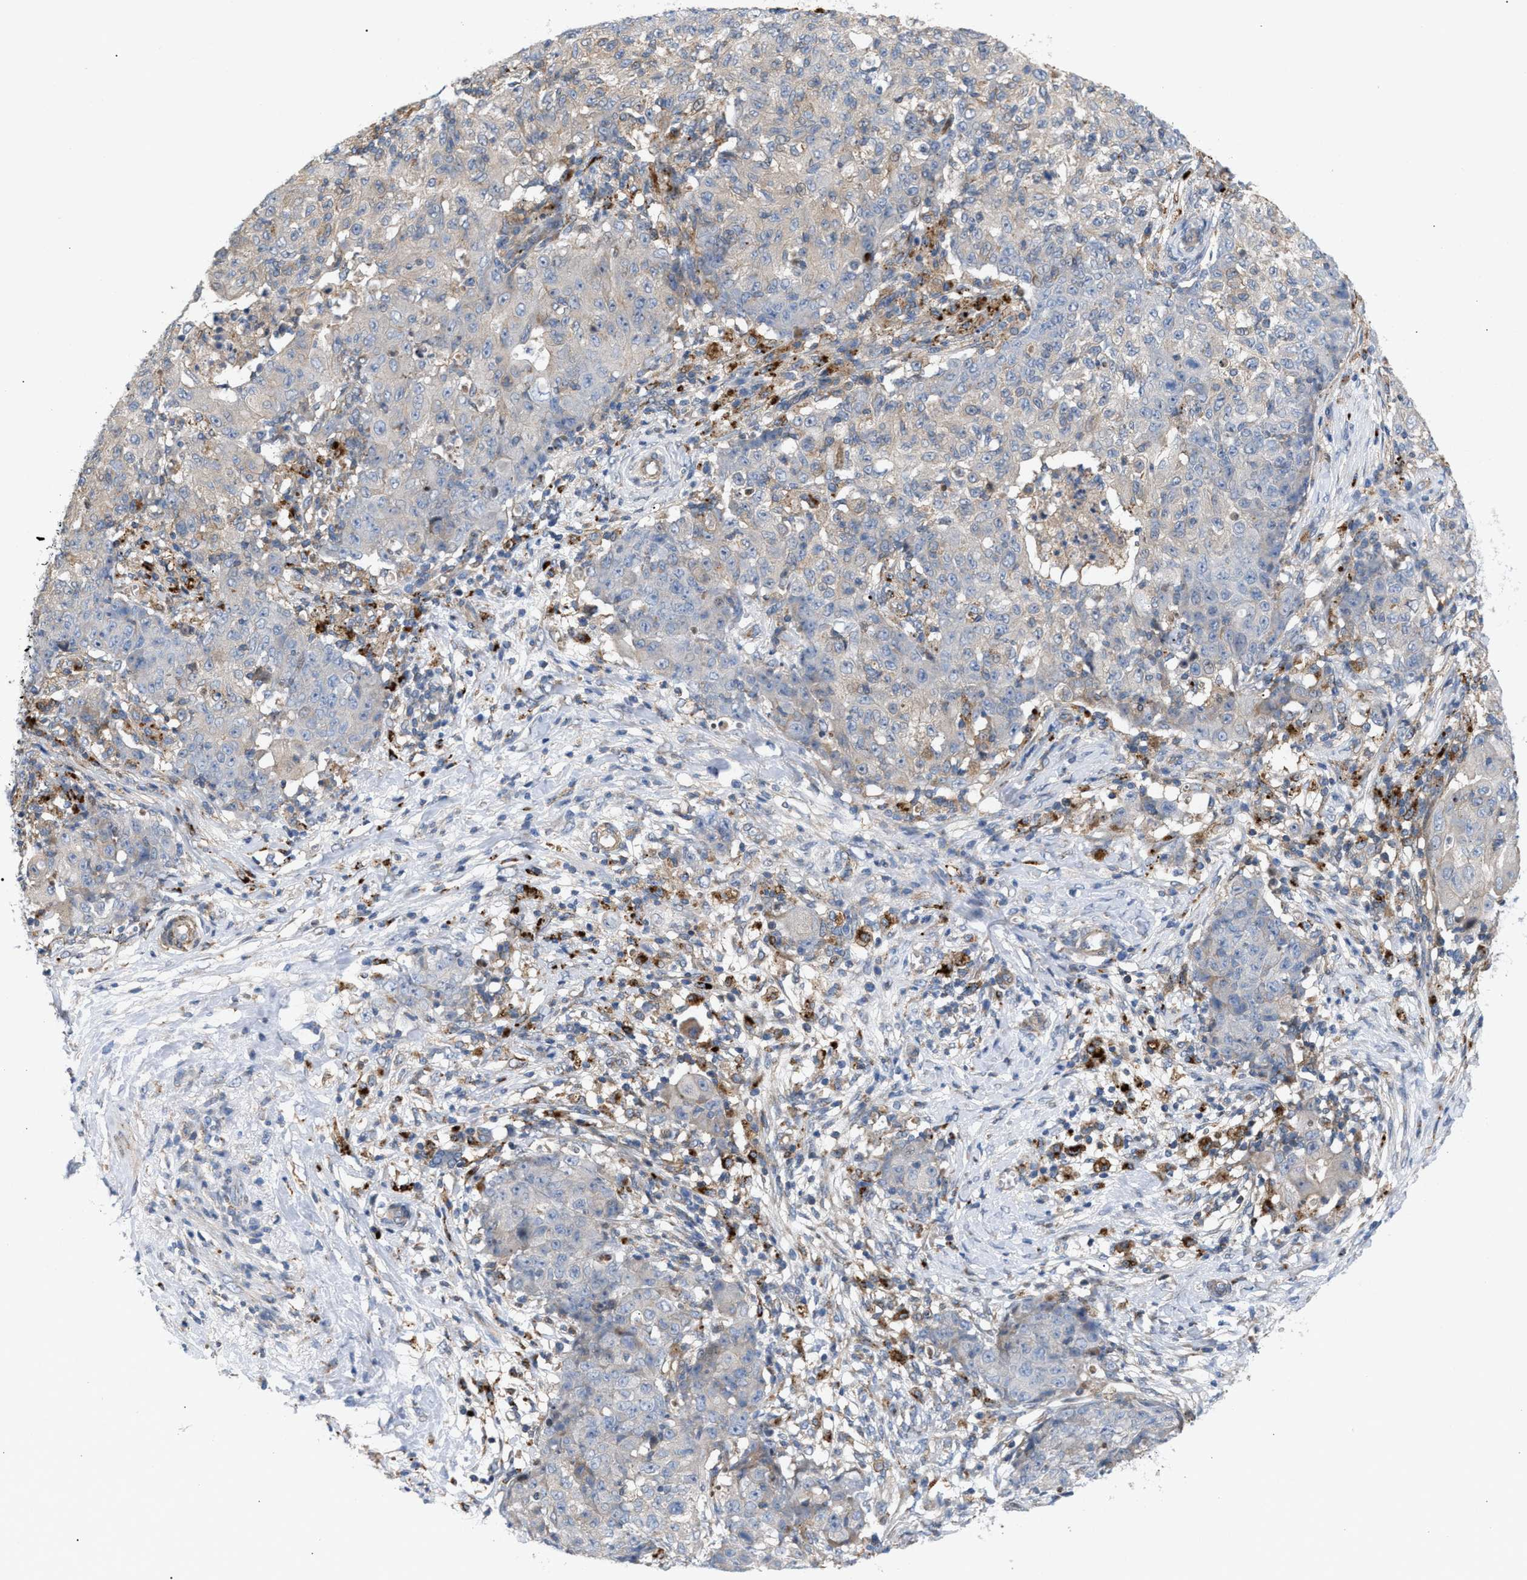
{"staining": {"intensity": "negative", "quantity": "none", "location": "none"}, "tissue": "ovarian cancer", "cell_type": "Tumor cells", "image_type": "cancer", "snomed": [{"axis": "morphology", "description": "Carcinoma, endometroid"}, {"axis": "topography", "description": "Ovary"}], "caption": "An image of human ovarian cancer is negative for staining in tumor cells. Nuclei are stained in blue.", "gene": "MBTD1", "patient": {"sex": "female", "age": 42}}